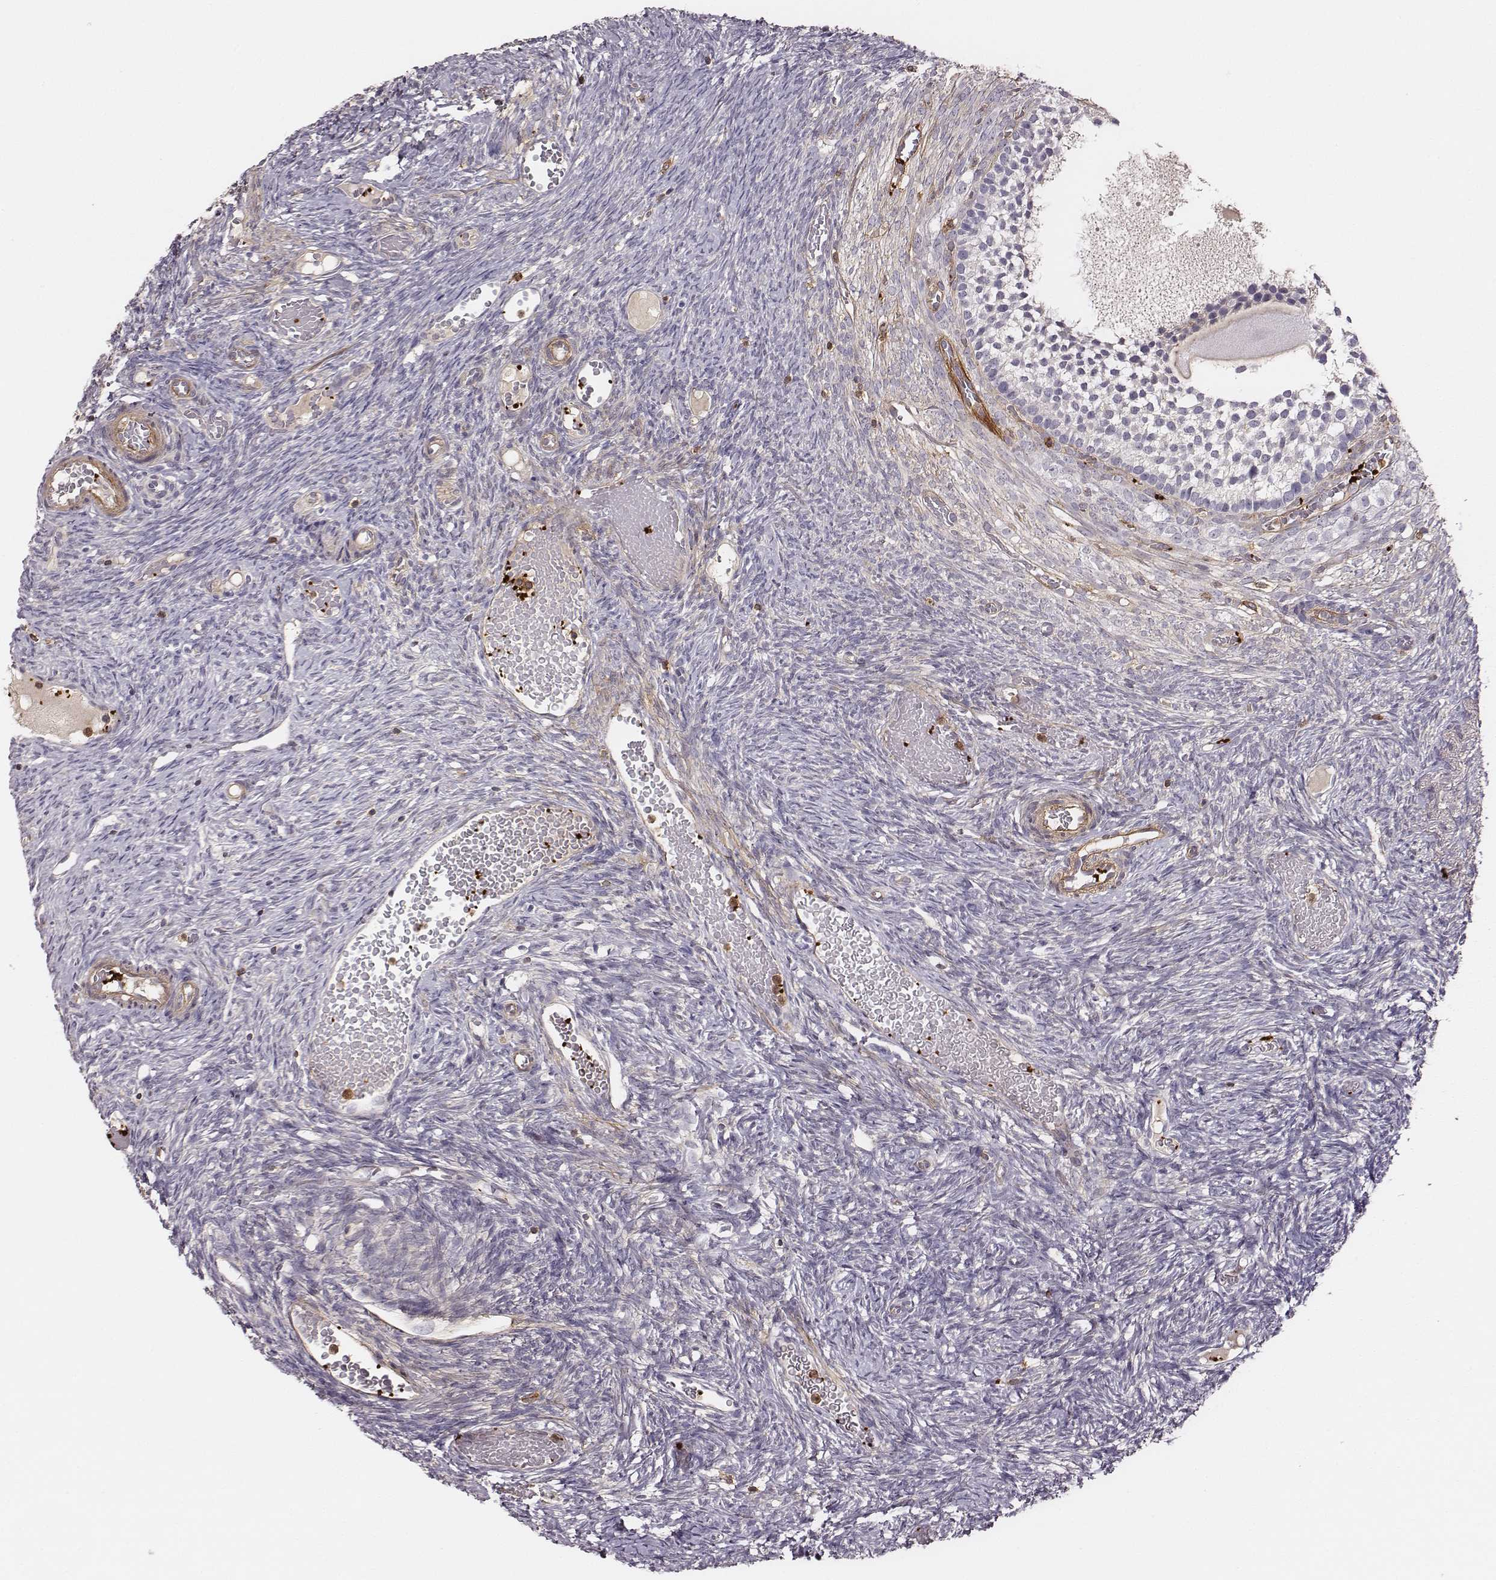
{"staining": {"intensity": "negative", "quantity": "none", "location": "none"}, "tissue": "ovary", "cell_type": "Follicle cells", "image_type": "normal", "snomed": [{"axis": "morphology", "description": "Normal tissue, NOS"}, {"axis": "topography", "description": "Ovary"}], "caption": "Follicle cells show no significant expression in unremarkable ovary.", "gene": "ZYX", "patient": {"sex": "female", "age": 39}}